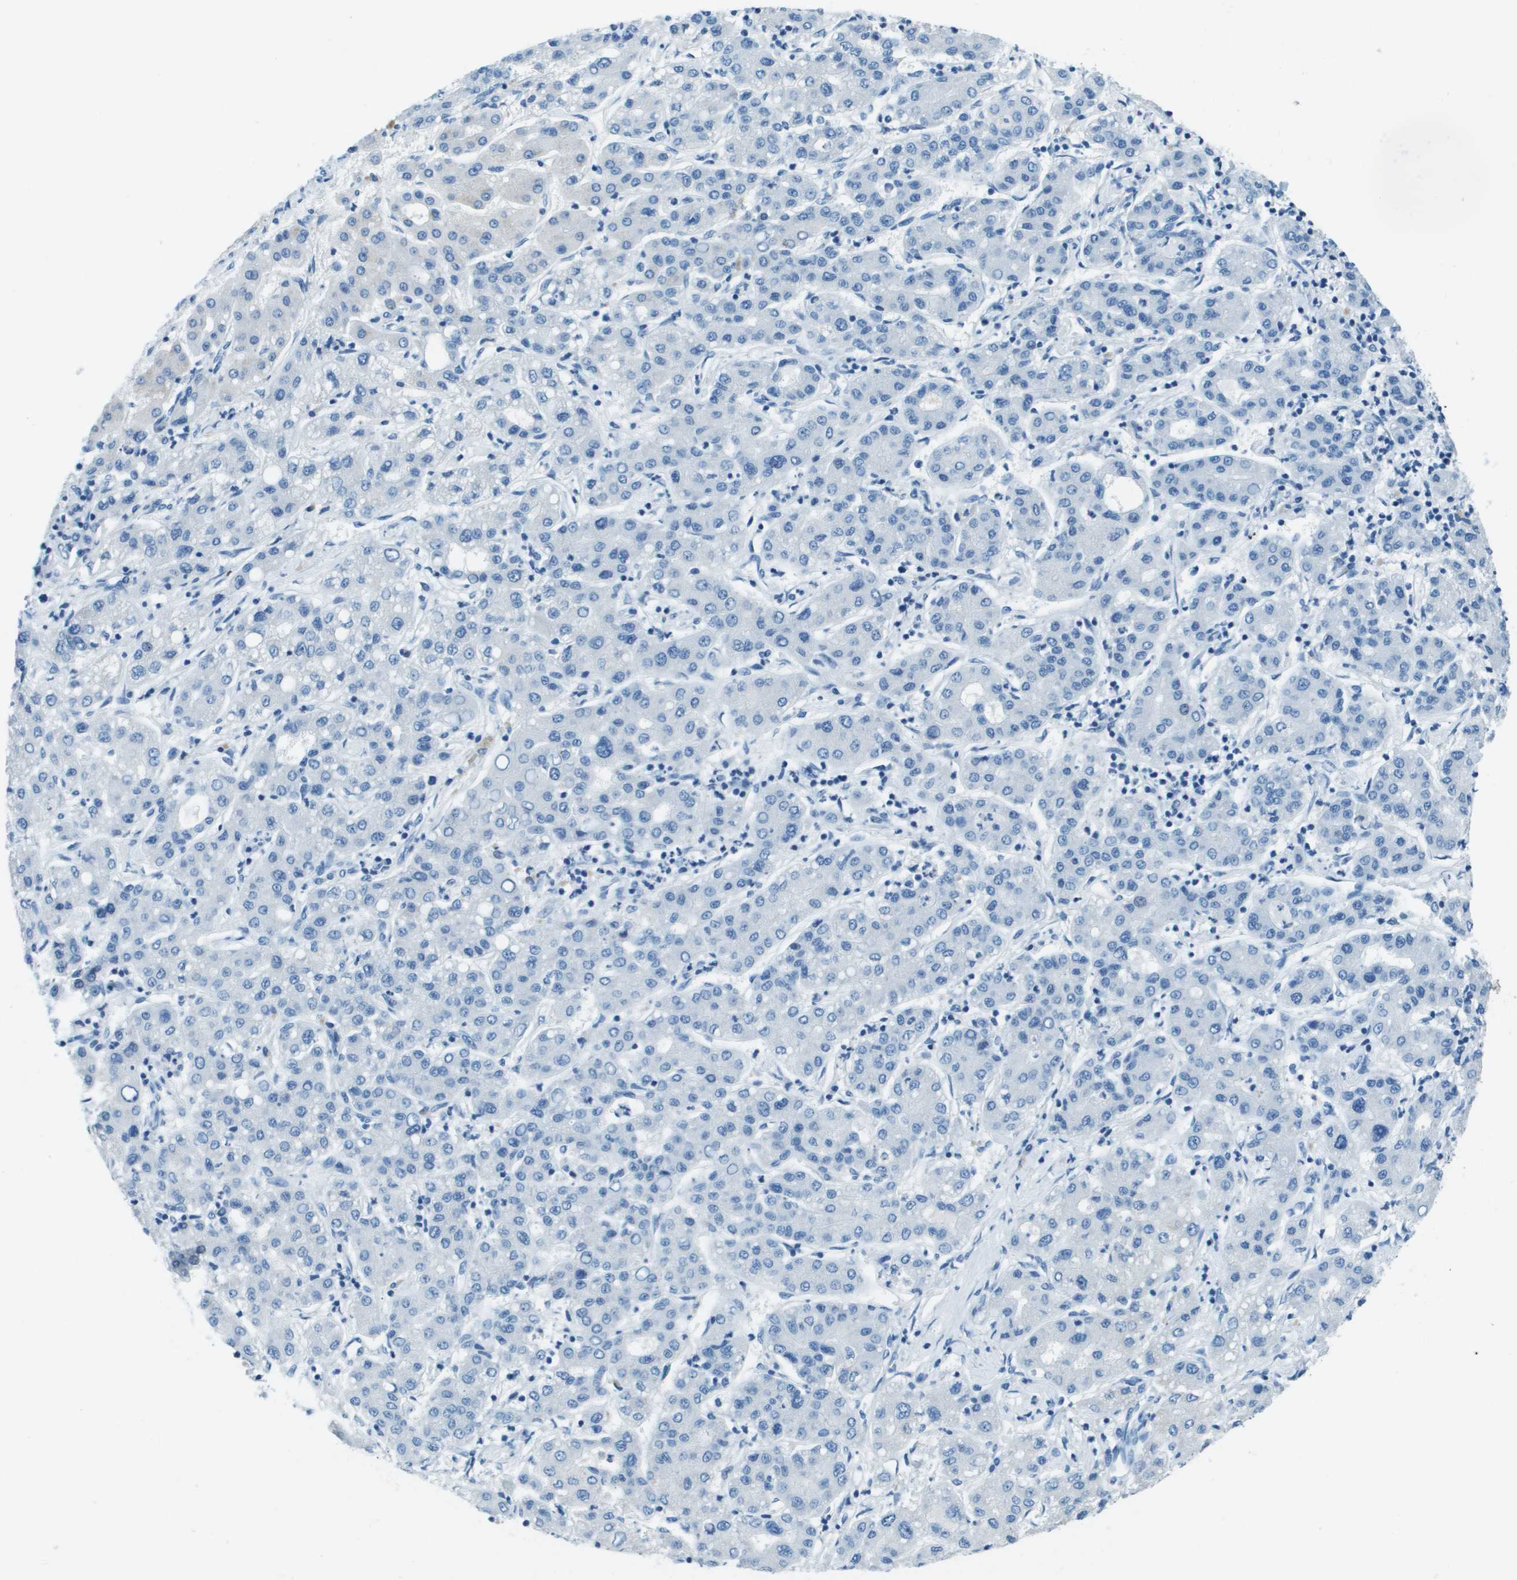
{"staining": {"intensity": "negative", "quantity": "none", "location": "none"}, "tissue": "liver cancer", "cell_type": "Tumor cells", "image_type": "cancer", "snomed": [{"axis": "morphology", "description": "Carcinoma, Hepatocellular, NOS"}, {"axis": "topography", "description": "Liver"}], "caption": "Immunohistochemistry (IHC) of liver cancer (hepatocellular carcinoma) exhibits no positivity in tumor cells. Nuclei are stained in blue.", "gene": "SLC16A10", "patient": {"sex": "male", "age": 65}}